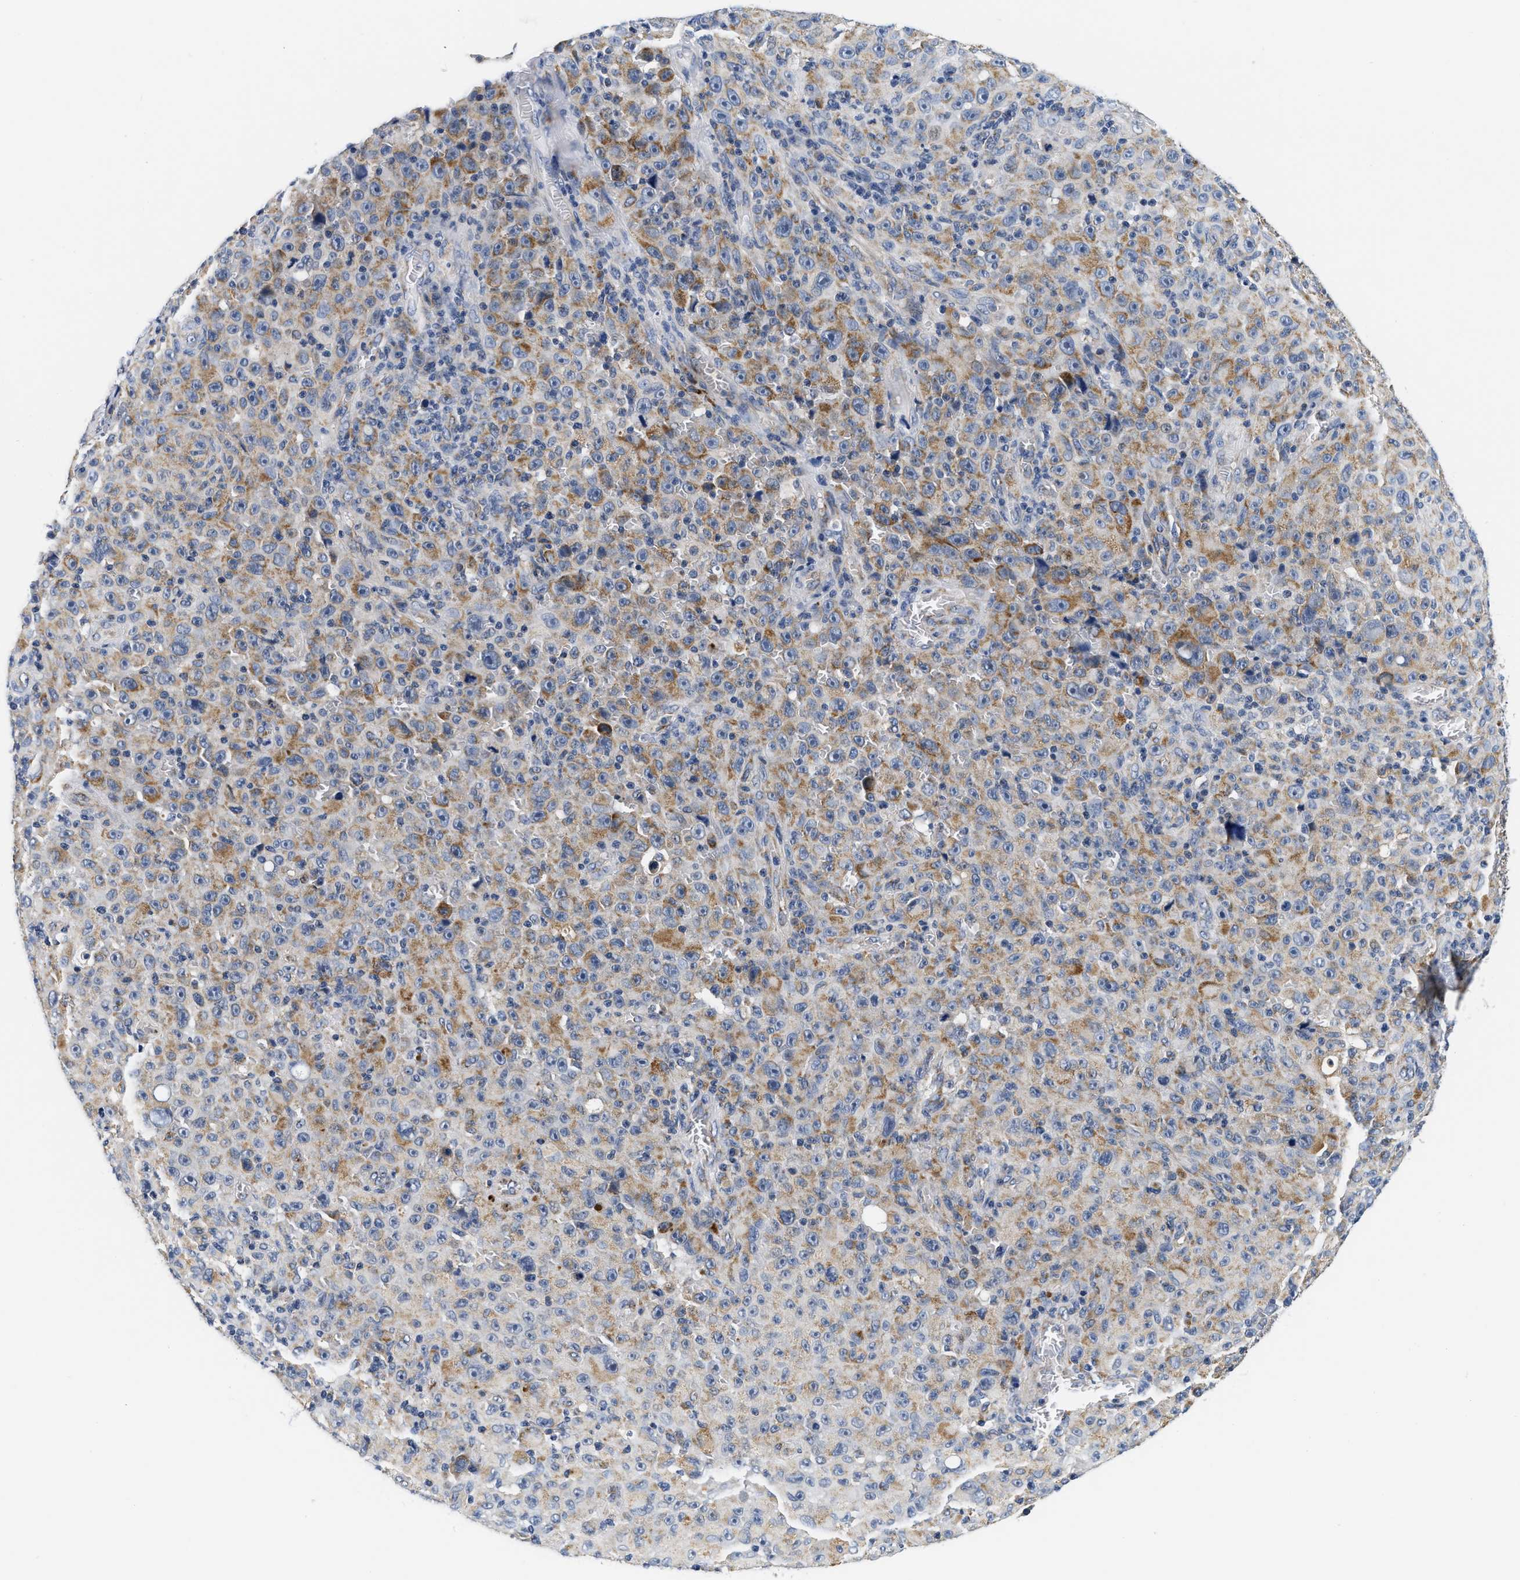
{"staining": {"intensity": "moderate", "quantity": "25%-75%", "location": "cytoplasmic/membranous"}, "tissue": "melanoma", "cell_type": "Tumor cells", "image_type": "cancer", "snomed": [{"axis": "morphology", "description": "Malignant melanoma, NOS"}, {"axis": "topography", "description": "Skin"}], "caption": "Tumor cells exhibit medium levels of moderate cytoplasmic/membranous positivity in about 25%-75% of cells in melanoma. (Stains: DAB (3,3'-diaminobenzidine) in brown, nuclei in blue, Microscopy: brightfield microscopy at high magnification).", "gene": "PDP1", "patient": {"sex": "female", "age": 82}}